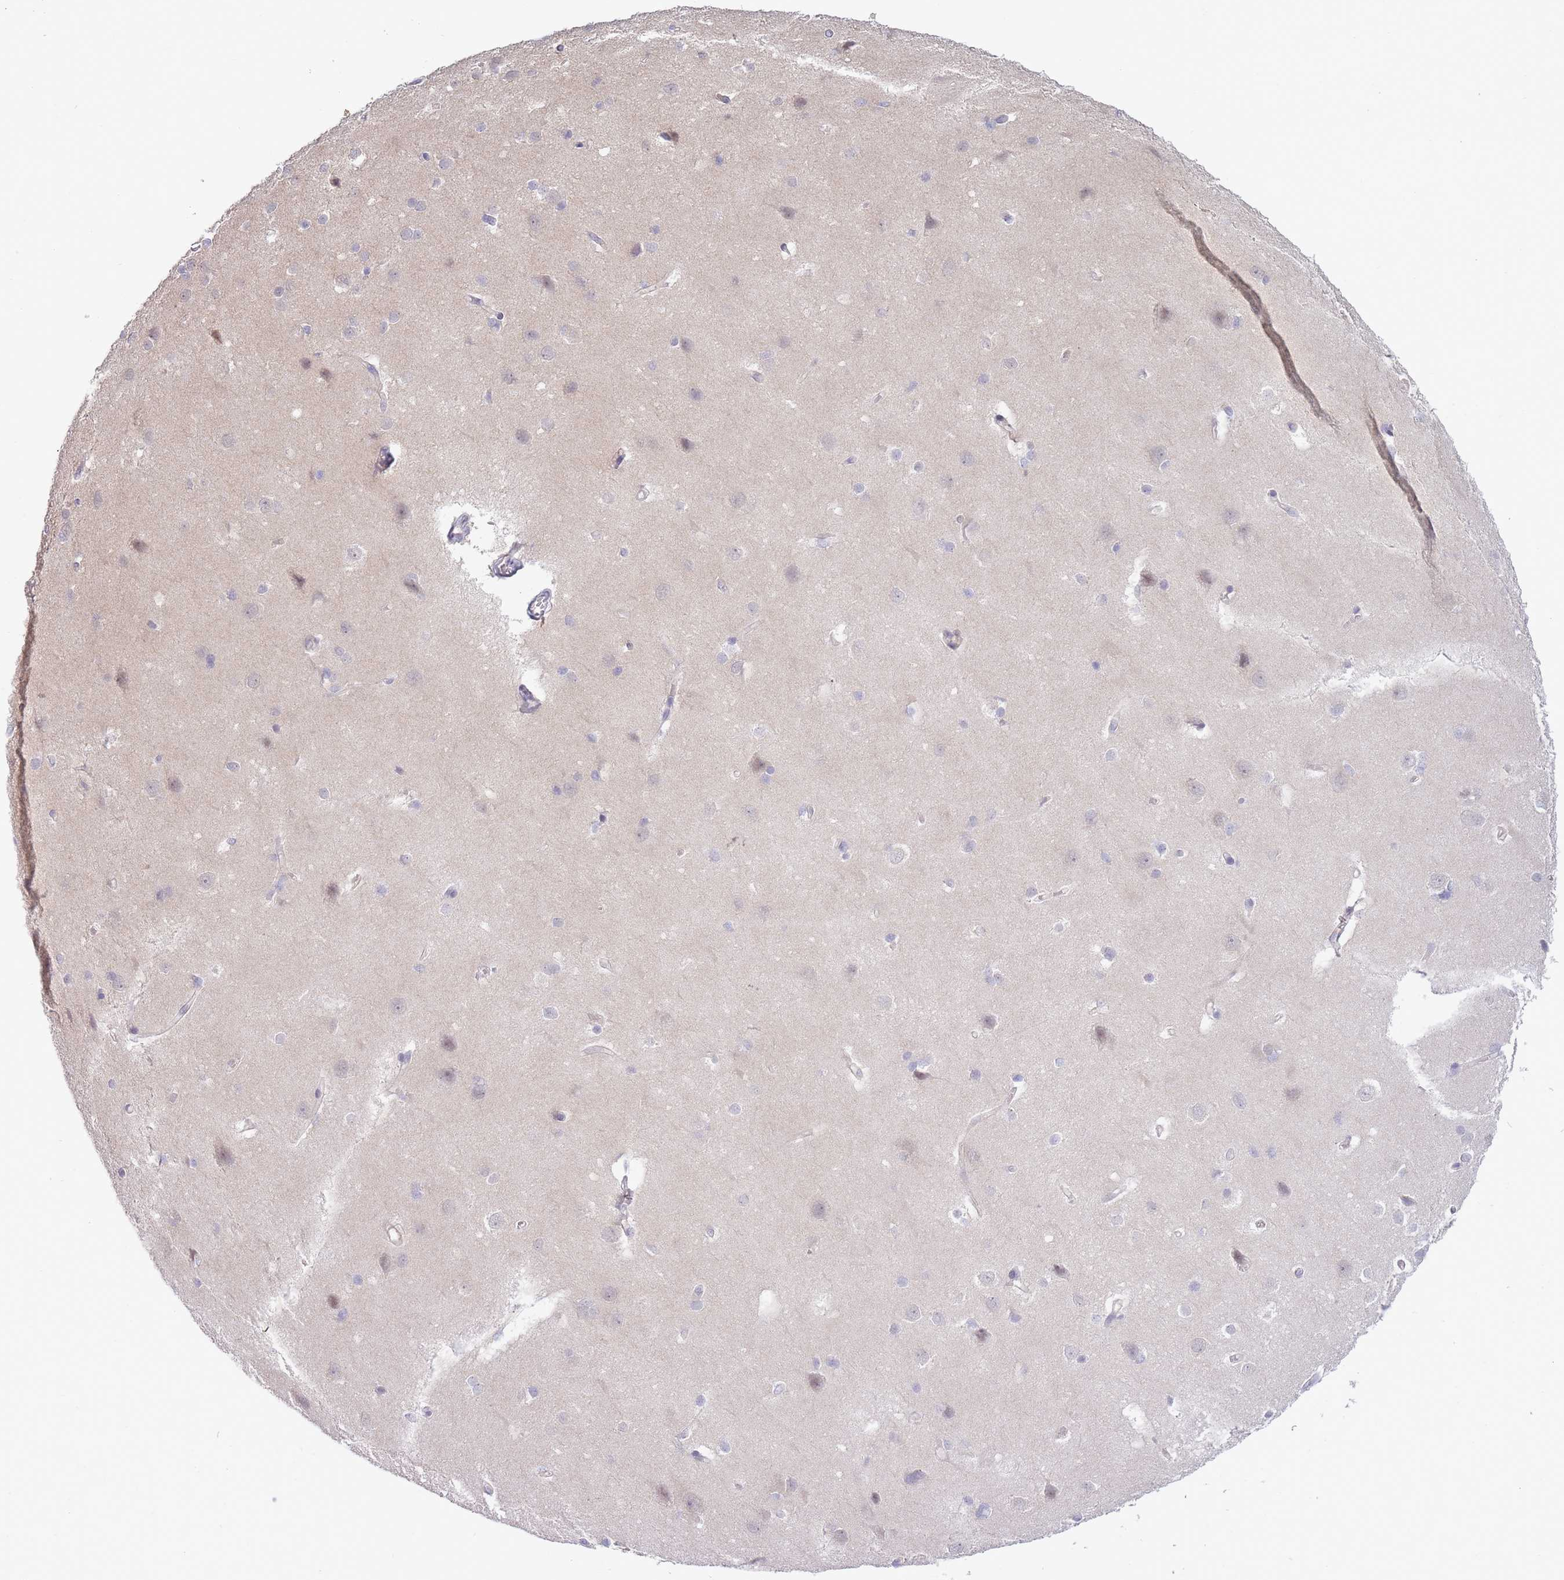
{"staining": {"intensity": "negative", "quantity": "none", "location": "none"}, "tissue": "cerebral cortex", "cell_type": "Endothelial cells", "image_type": "normal", "snomed": [{"axis": "morphology", "description": "Normal tissue, NOS"}, {"axis": "topography", "description": "Cerebral cortex"}], "caption": "Human cerebral cortex stained for a protein using IHC demonstrates no positivity in endothelial cells.", "gene": "SMC6", "patient": {"sex": "male", "age": 37}}